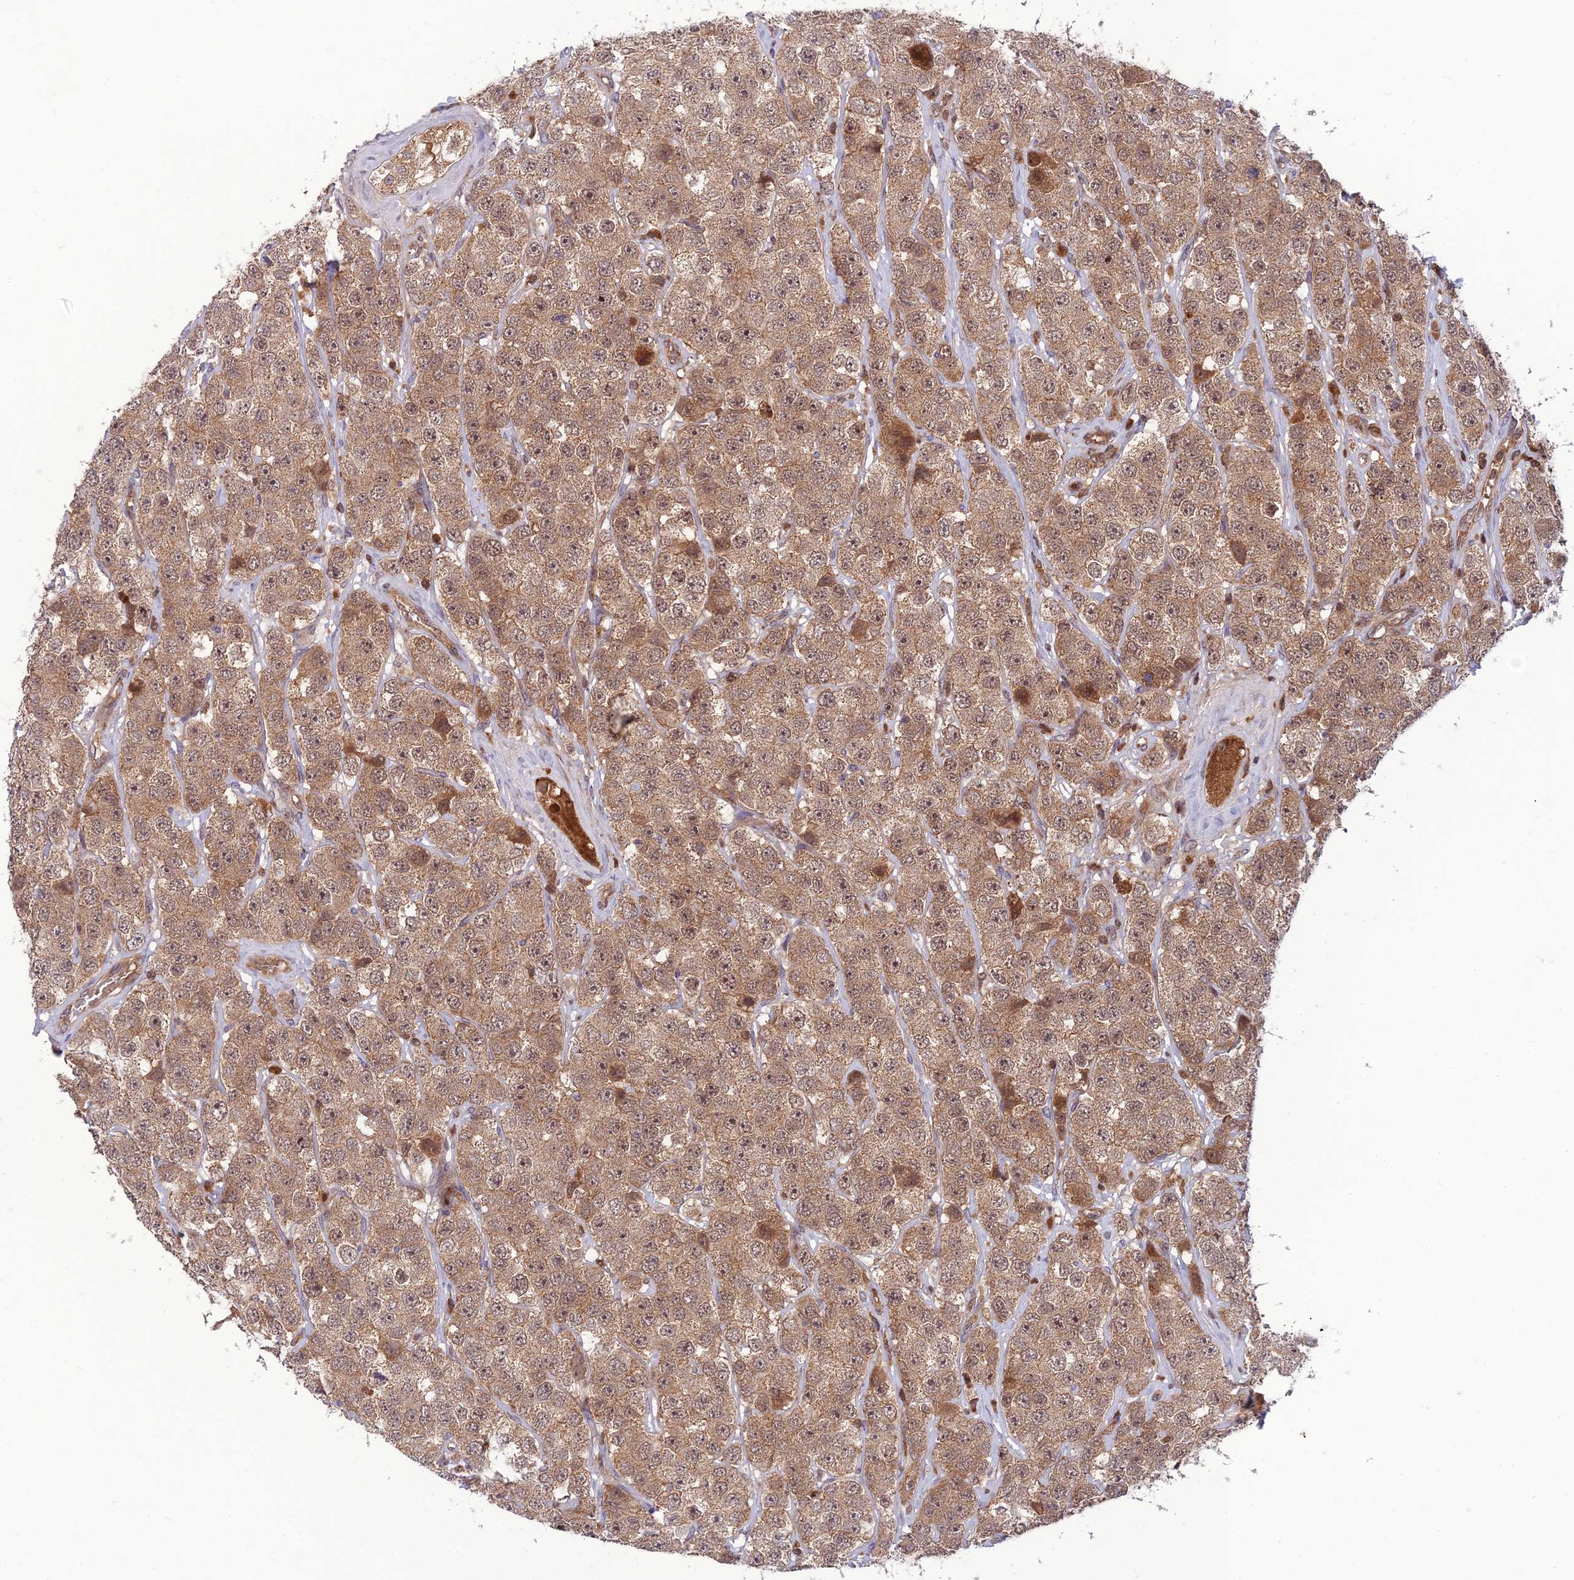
{"staining": {"intensity": "weak", "quantity": ">75%", "location": "cytoplasmic/membranous,nuclear"}, "tissue": "testis cancer", "cell_type": "Tumor cells", "image_type": "cancer", "snomed": [{"axis": "morphology", "description": "Seminoma, NOS"}, {"axis": "topography", "description": "Testis"}], "caption": "IHC (DAB) staining of human testis cancer demonstrates weak cytoplasmic/membranous and nuclear protein positivity in approximately >75% of tumor cells.", "gene": "NDUFC1", "patient": {"sex": "male", "age": 28}}